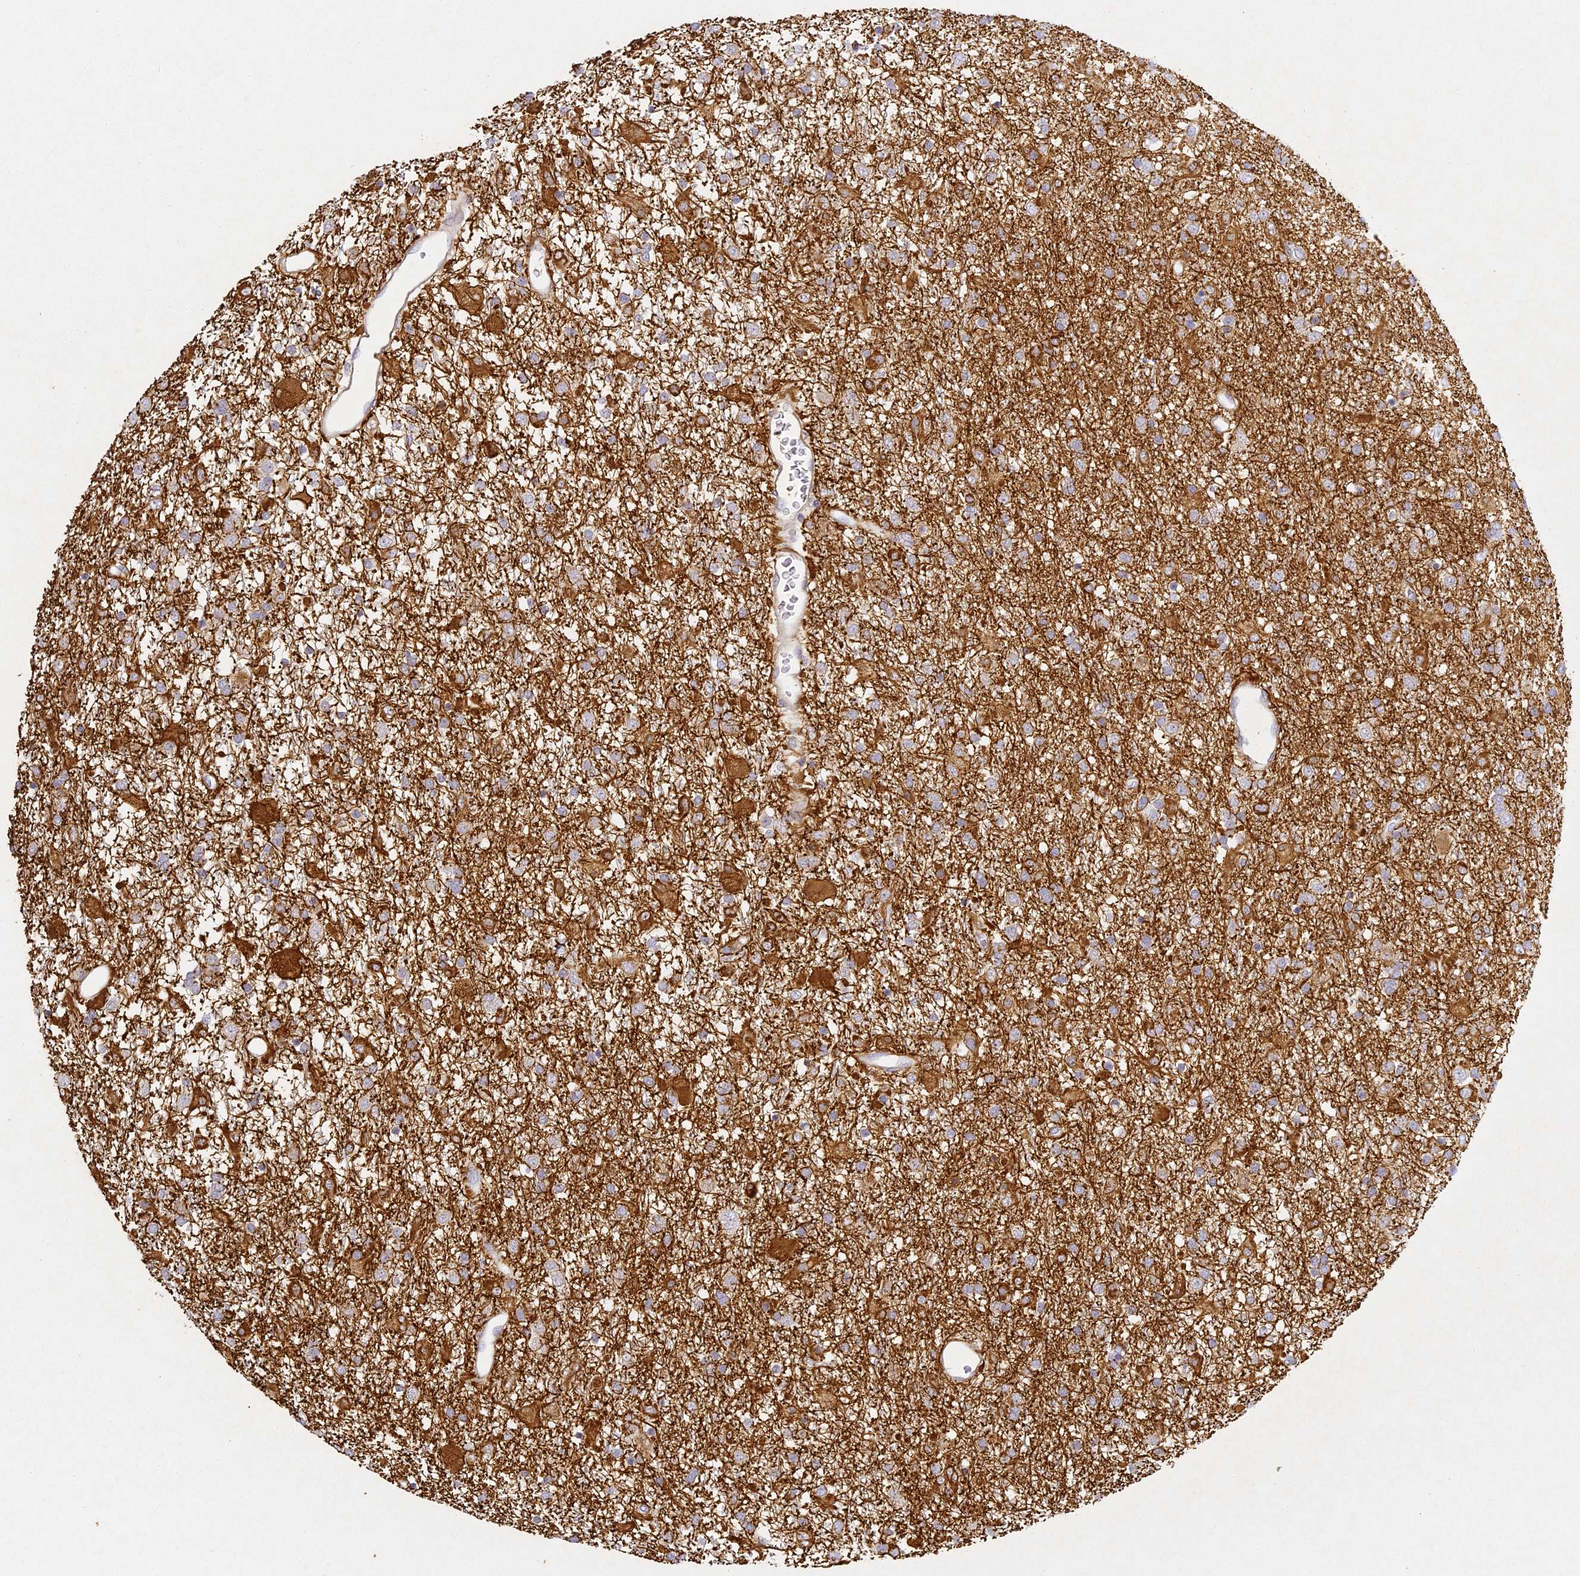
{"staining": {"intensity": "strong", "quantity": "<25%", "location": "cytoplasmic/membranous"}, "tissue": "glioma", "cell_type": "Tumor cells", "image_type": "cancer", "snomed": [{"axis": "morphology", "description": "Glioma, malignant, Low grade"}, {"axis": "topography", "description": "Brain"}], "caption": "Approximately <25% of tumor cells in glioma demonstrate strong cytoplasmic/membranous protein positivity as visualized by brown immunohistochemical staining.", "gene": "MED28", "patient": {"sex": "male", "age": 65}}